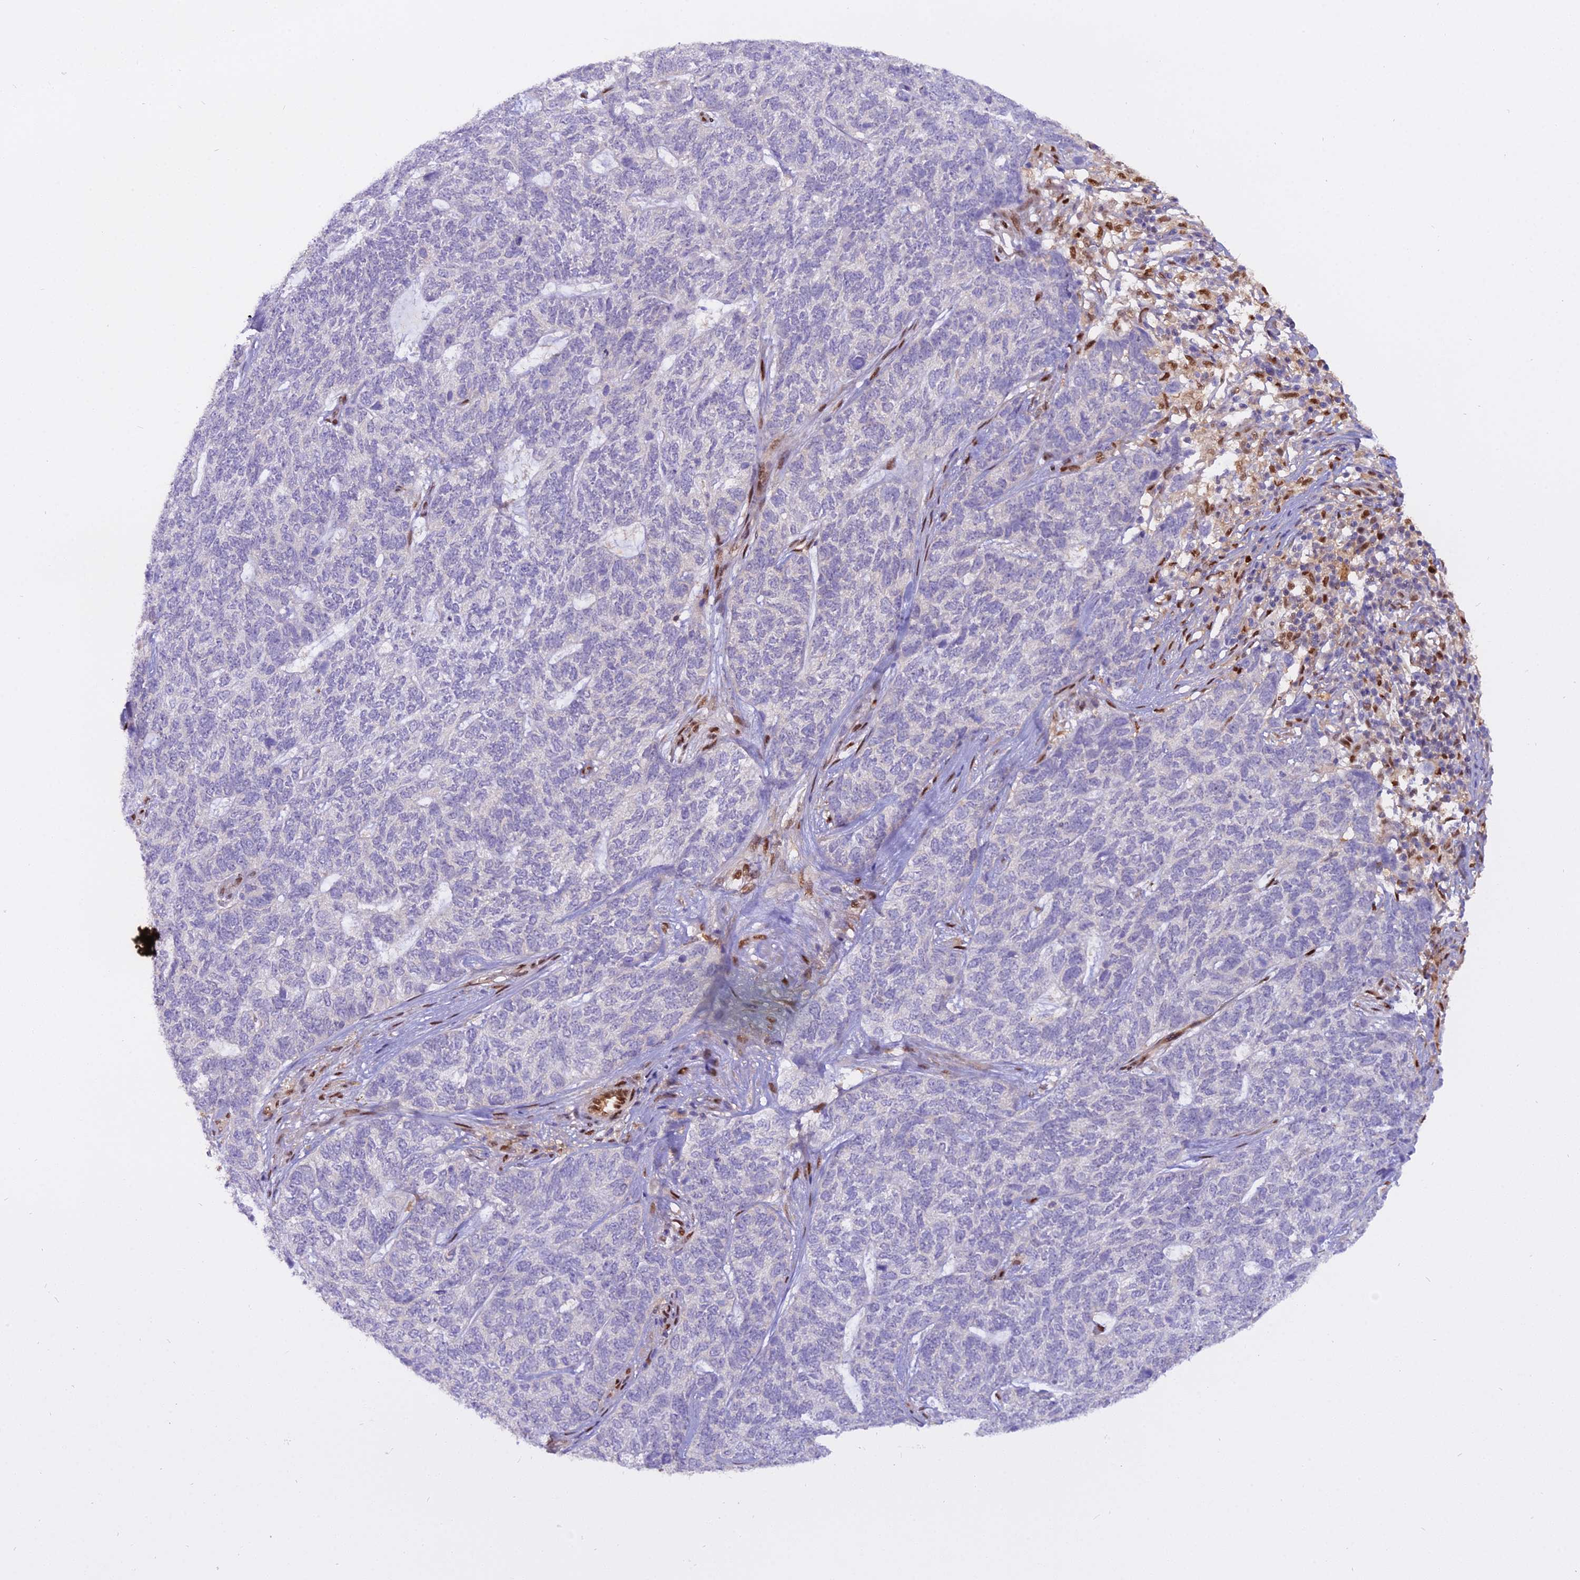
{"staining": {"intensity": "negative", "quantity": "none", "location": "none"}, "tissue": "skin cancer", "cell_type": "Tumor cells", "image_type": "cancer", "snomed": [{"axis": "morphology", "description": "Basal cell carcinoma"}, {"axis": "topography", "description": "Skin"}], "caption": "IHC photomicrograph of basal cell carcinoma (skin) stained for a protein (brown), which exhibits no positivity in tumor cells. Nuclei are stained in blue.", "gene": "NPEPL1", "patient": {"sex": "female", "age": 65}}